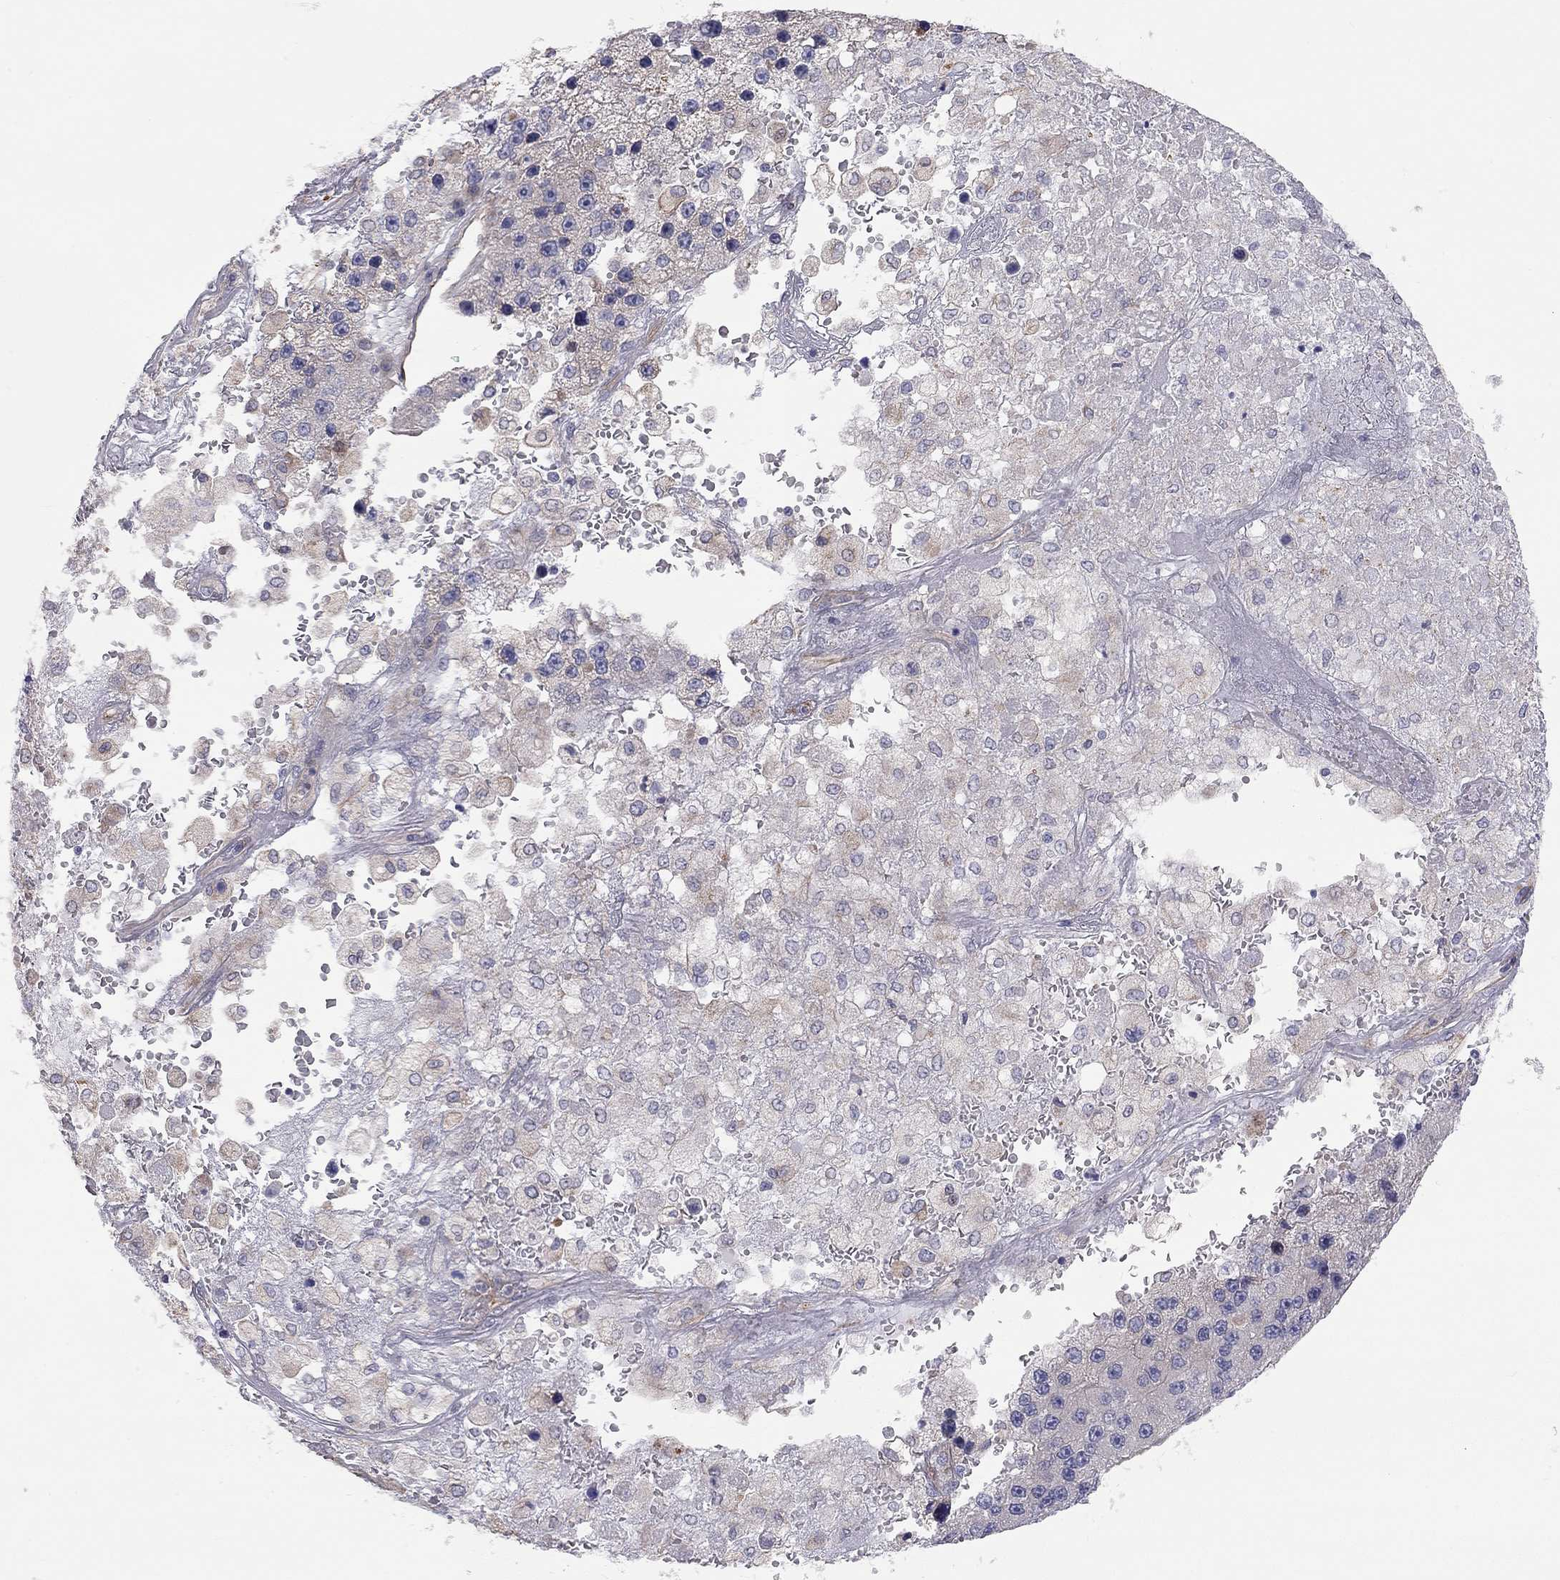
{"staining": {"intensity": "weak", "quantity": "<25%", "location": "cytoplasmic/membranous"}, "tissue": "liver cancer", "cell_type": "Tumor cells", "image_type": "cancer", "snomed": [{"axis": "morphology", "description": "Carcinoma, Hepatocellular, NOS"}, {"axis": "topography", "description": "Liver"}], "caption": "High magnification brightfield microscopy of hepatocellular carcinoma (liver) stained with DAB (brown) and counterstained with hematoxylin (blue): tumor cells show no significant expression. (DAB immunohistochemistry (IHC) visualized using brightfield microscopy, high magnification).", "gene": "GPRC5B", "patient": {"sex": "female", "age": 73}}